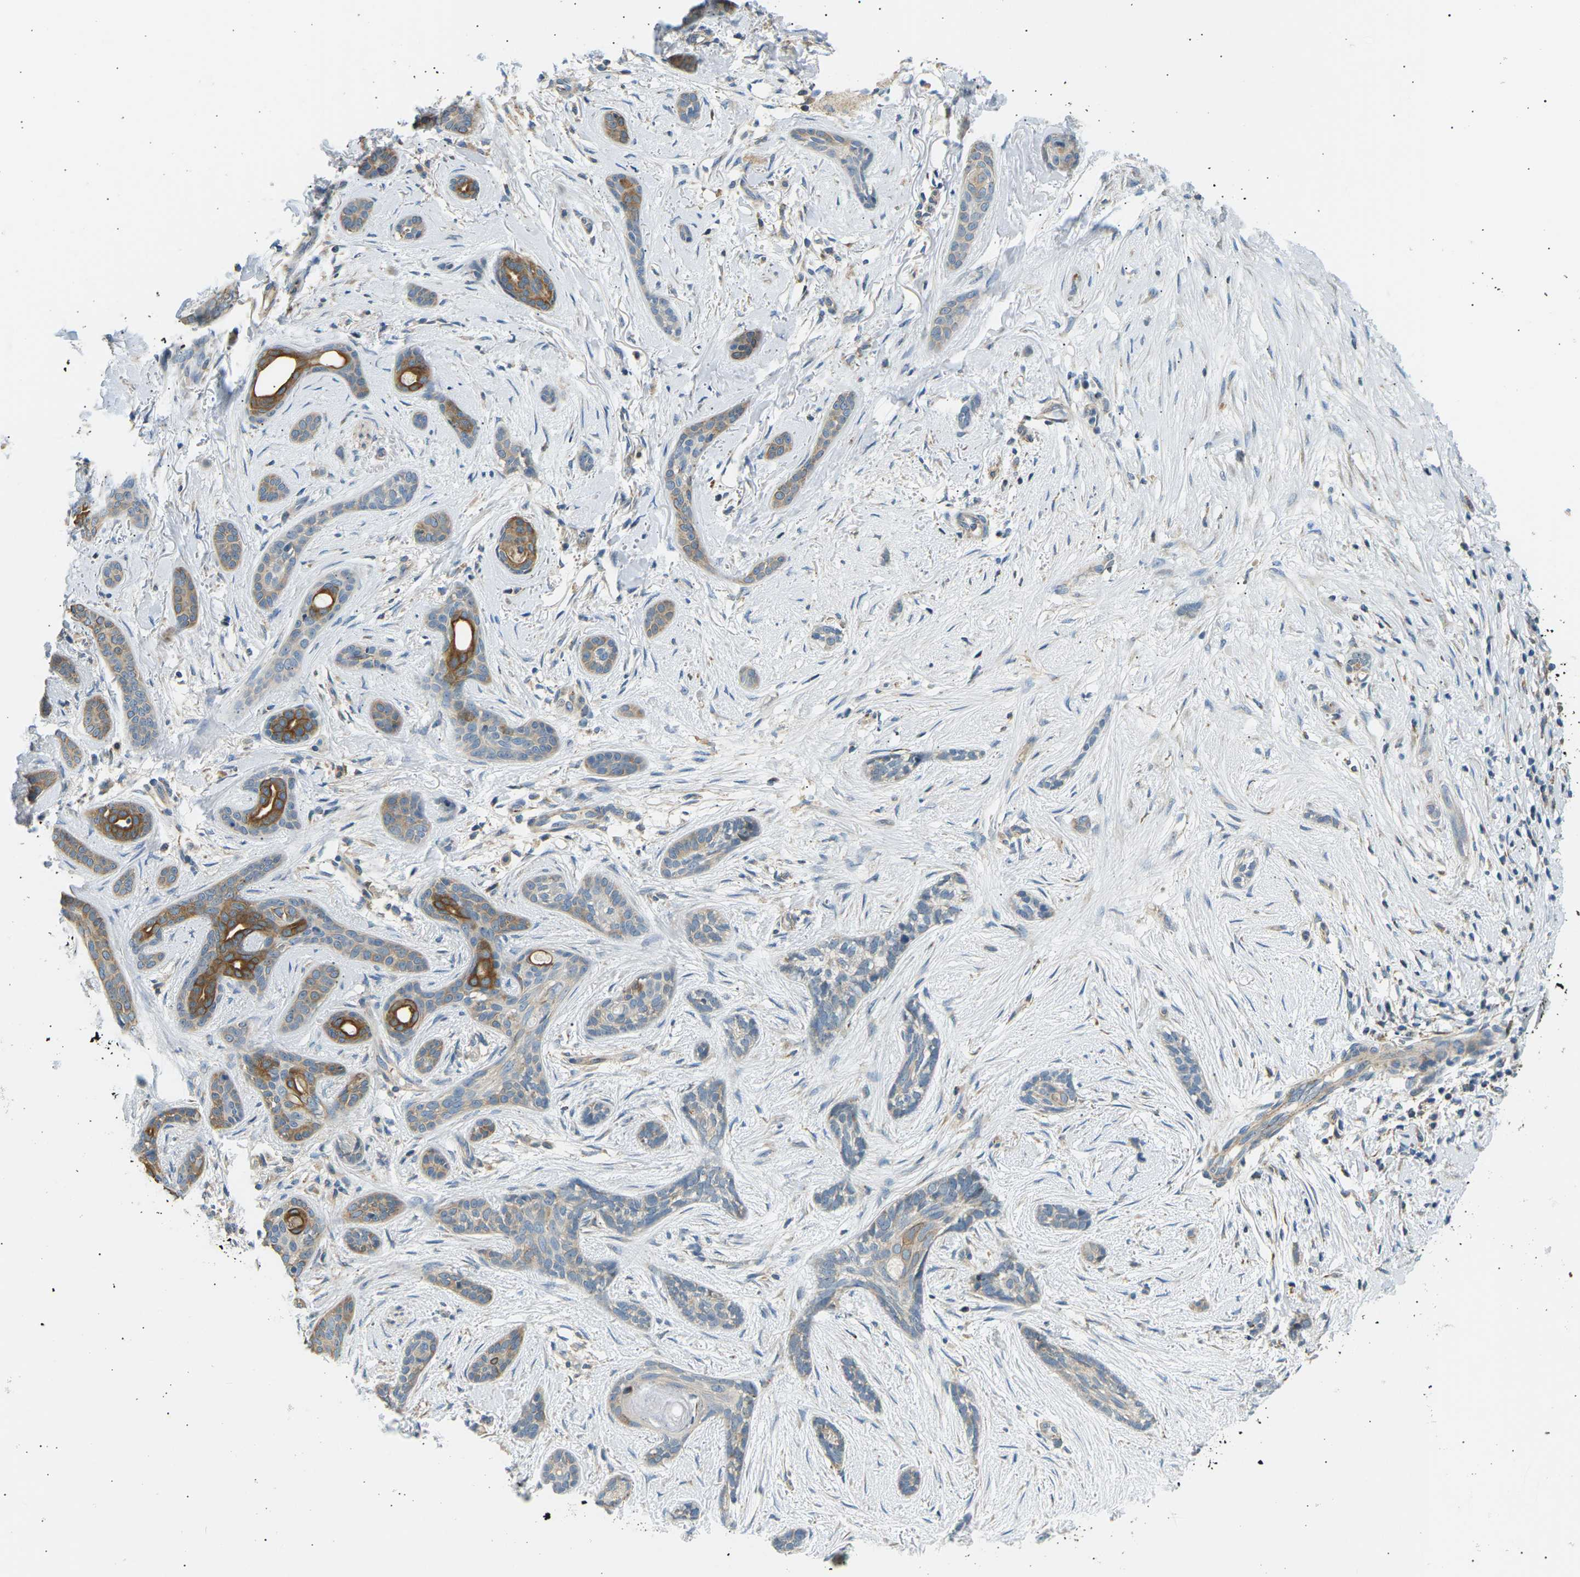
{"staining": {"intensity": "moderate", "quantity": "25%-75%", "location": "cytoplasmic/membranous"}, "tissue": "skin cancer", "cell_type": "Tumor cells", "image_type": "cancer", "snomed": [{"axis": "morphology", "description": "Basal cell carcinoma"}, {"axis": "morphology", "description": "Adnexal tumor, benign"}, {"axis": "topography", "description": "Skin"}], "caption": "Protein staining exhibits moderate cytoplasmic/membranous expression in about 25%-75% of tumor cells in skin basal cell carcinoma. (Brightfield microscopy of DAB IHC at high magnification).", "gene": "TBC1D8", "patient": {"sex": "female", "age": 42}}